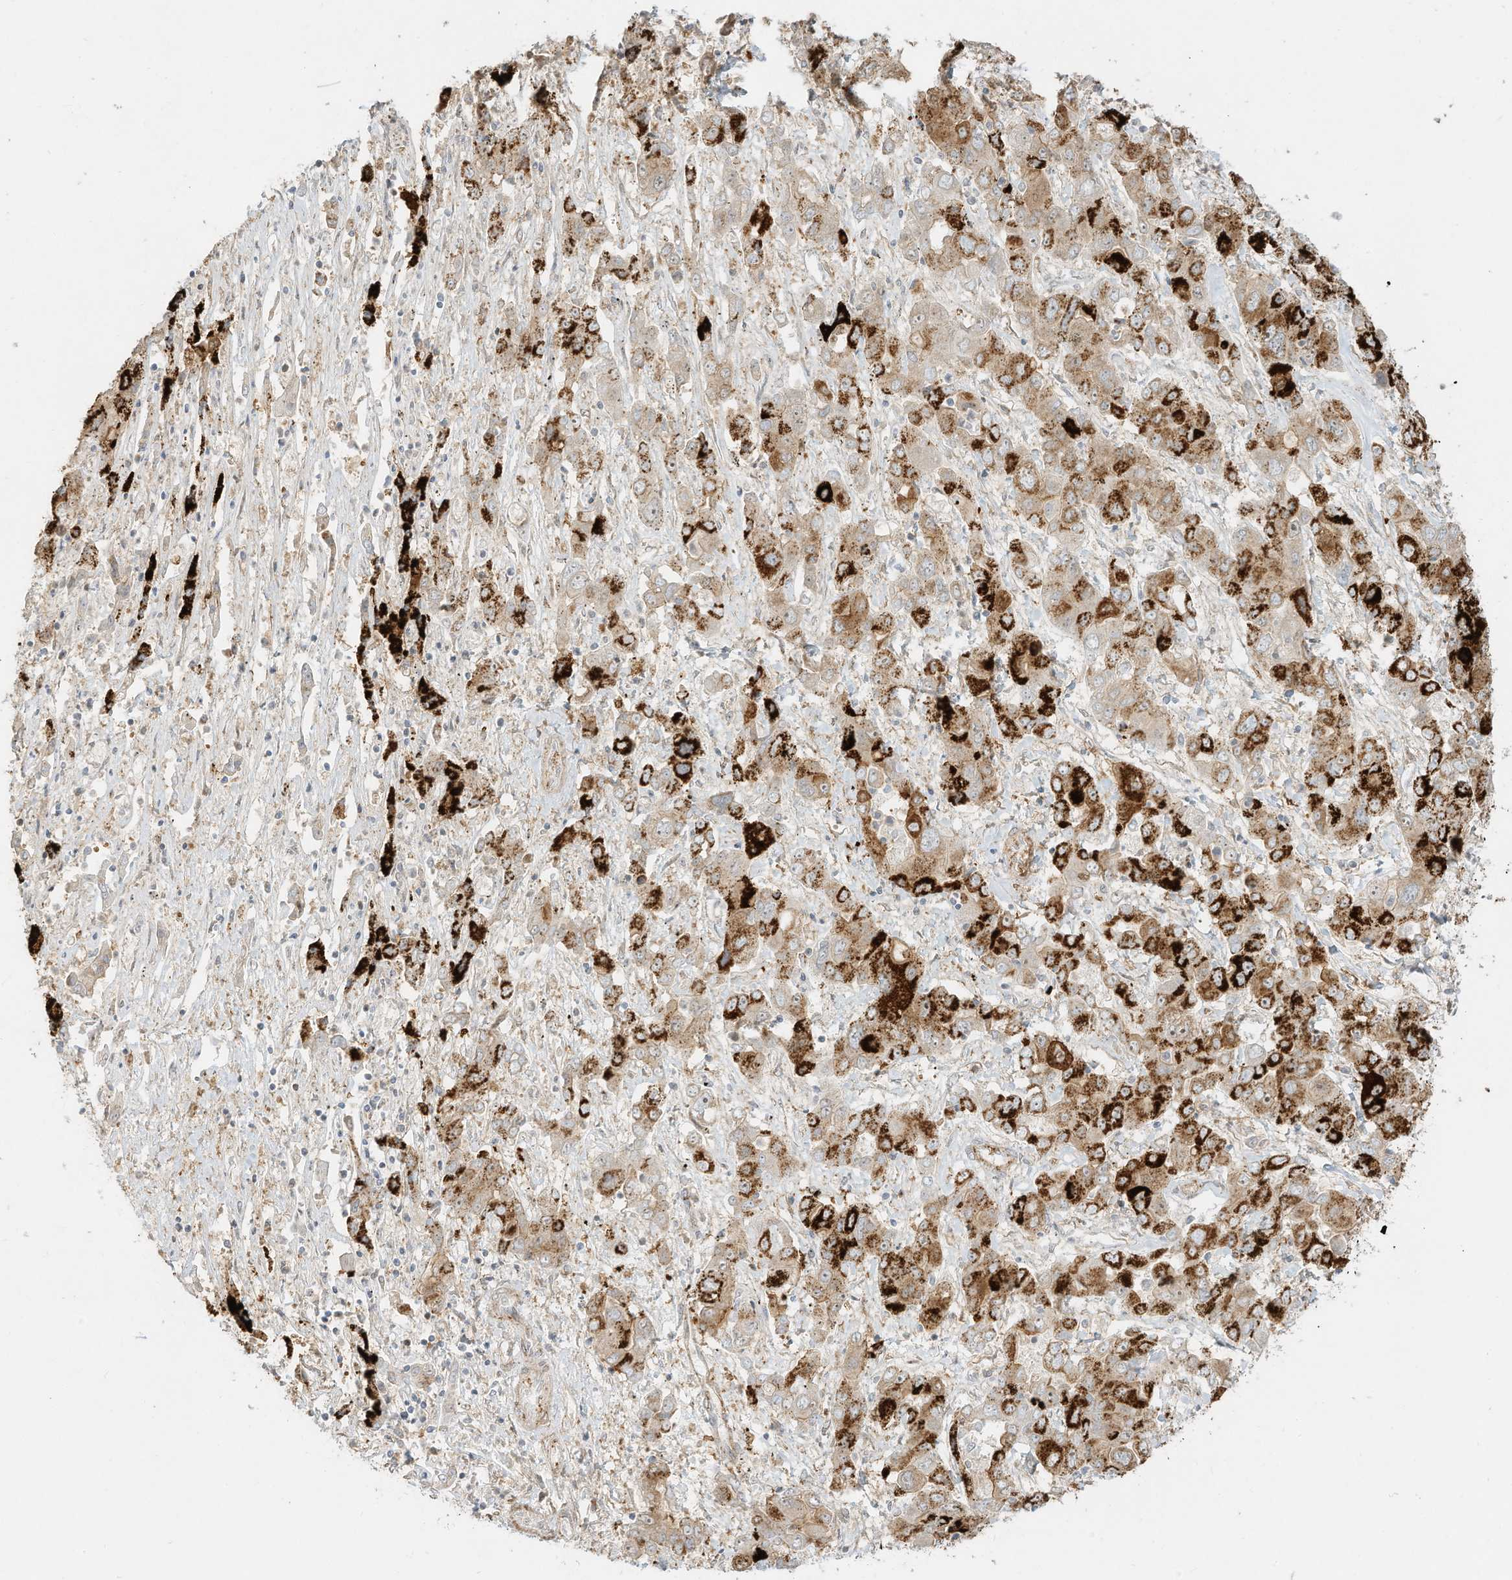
{"staining": {"intensity": "strong", "quantity": ">75%", "location": "cytoplasmic/membranous"}, "tissue": "liver cancer", "cell_type": "Tumor cells", "image_type": "cancer", "snomed": [{"axis": "morphology", "description": "Cholangiocarcinoma"}, {"axis": "topography", "description": "Liver"}], "caption": "A brown stain highlights strong cytoplasmic/membranous positivity of a protein in liver cholangiocarcinoma tumor cells.", "gene": "OFD1", "patient": {"sex": "male", "age": 67}}